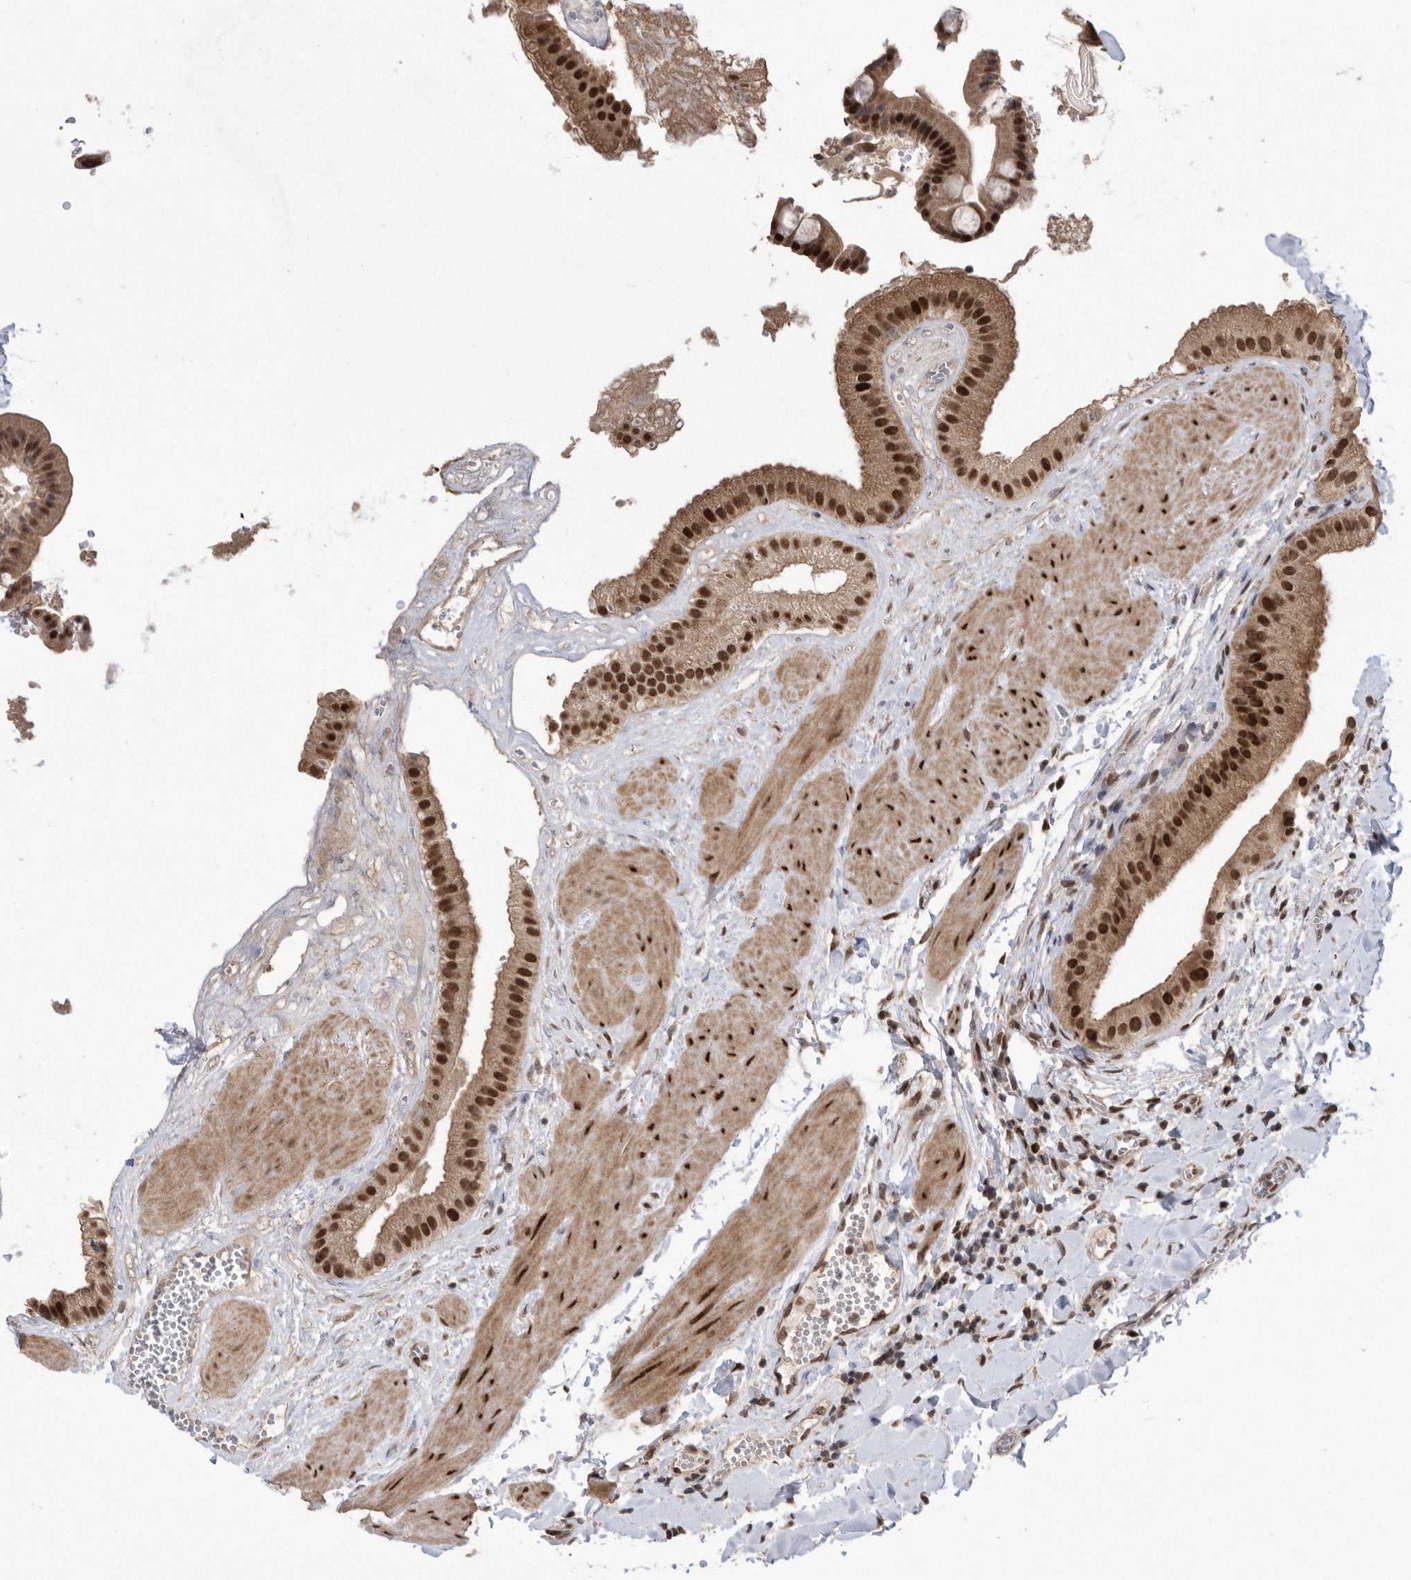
{"staining": {"intensity": "strong", "quantity": ">75%", "location": "cytoplasmic/membranous,nuclear"}, "tissue": "gallbladder", "cell_type": "Glandular cells", "image_type": "normal", "snomed": [{"axis": "morphology", "description": "Normal tissue, NOS"}, {"axis": "topography", "description": "Gallbladder"}], "caption": "The image reveals immunohistochemical staining of normal gallbladder. There is strong cytoplasmic/membranous,nuclear expression is seen in approximately >75% of glandular cells.", "gene": "TDRD3", "patient": {"sex": "male", "age": 55}}